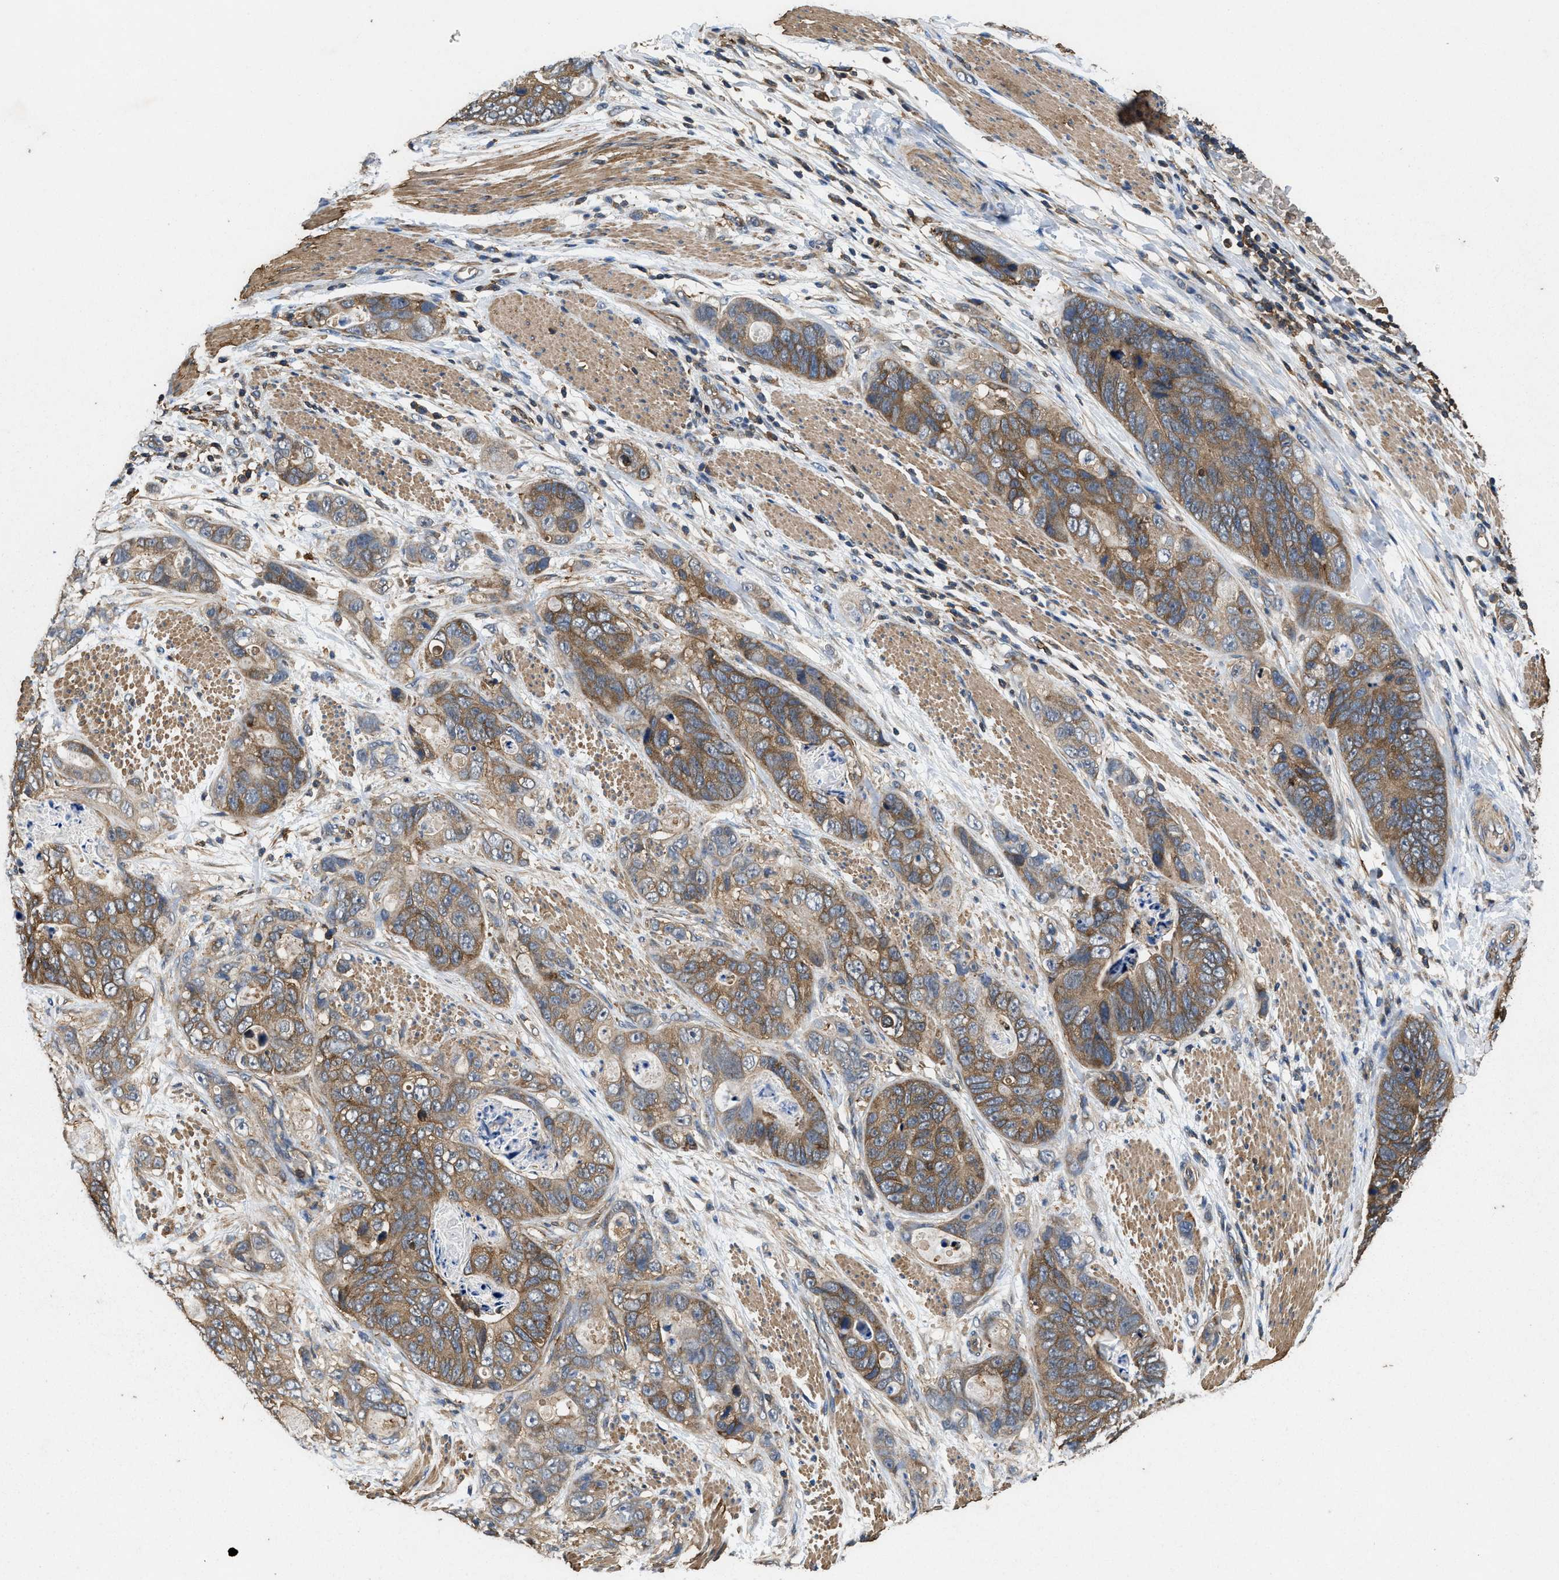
{"staining": {"intensity": "moderate", "quantity": ">75%", "location": "cytoplasmic/membranous"}, "tissue": "stomach cancer", "cell_type": "Tumor cells", "image_type": "cancer", "snomed": [{"axis": "morphology", "description": "Adenocarcinoma, NOS"}, {"axis": "topography", "description": "Stomach"}], "caption": "Tumor cells show moderate cytoplasmic/membranous positivity in approximately >75% of cells in stomach adenocarcinoma. (DAB IHC, brown staining for protein, blue staining for nuclei).", "gene": "LINGO2", "patient": {"sex": "female", "age": 89}}